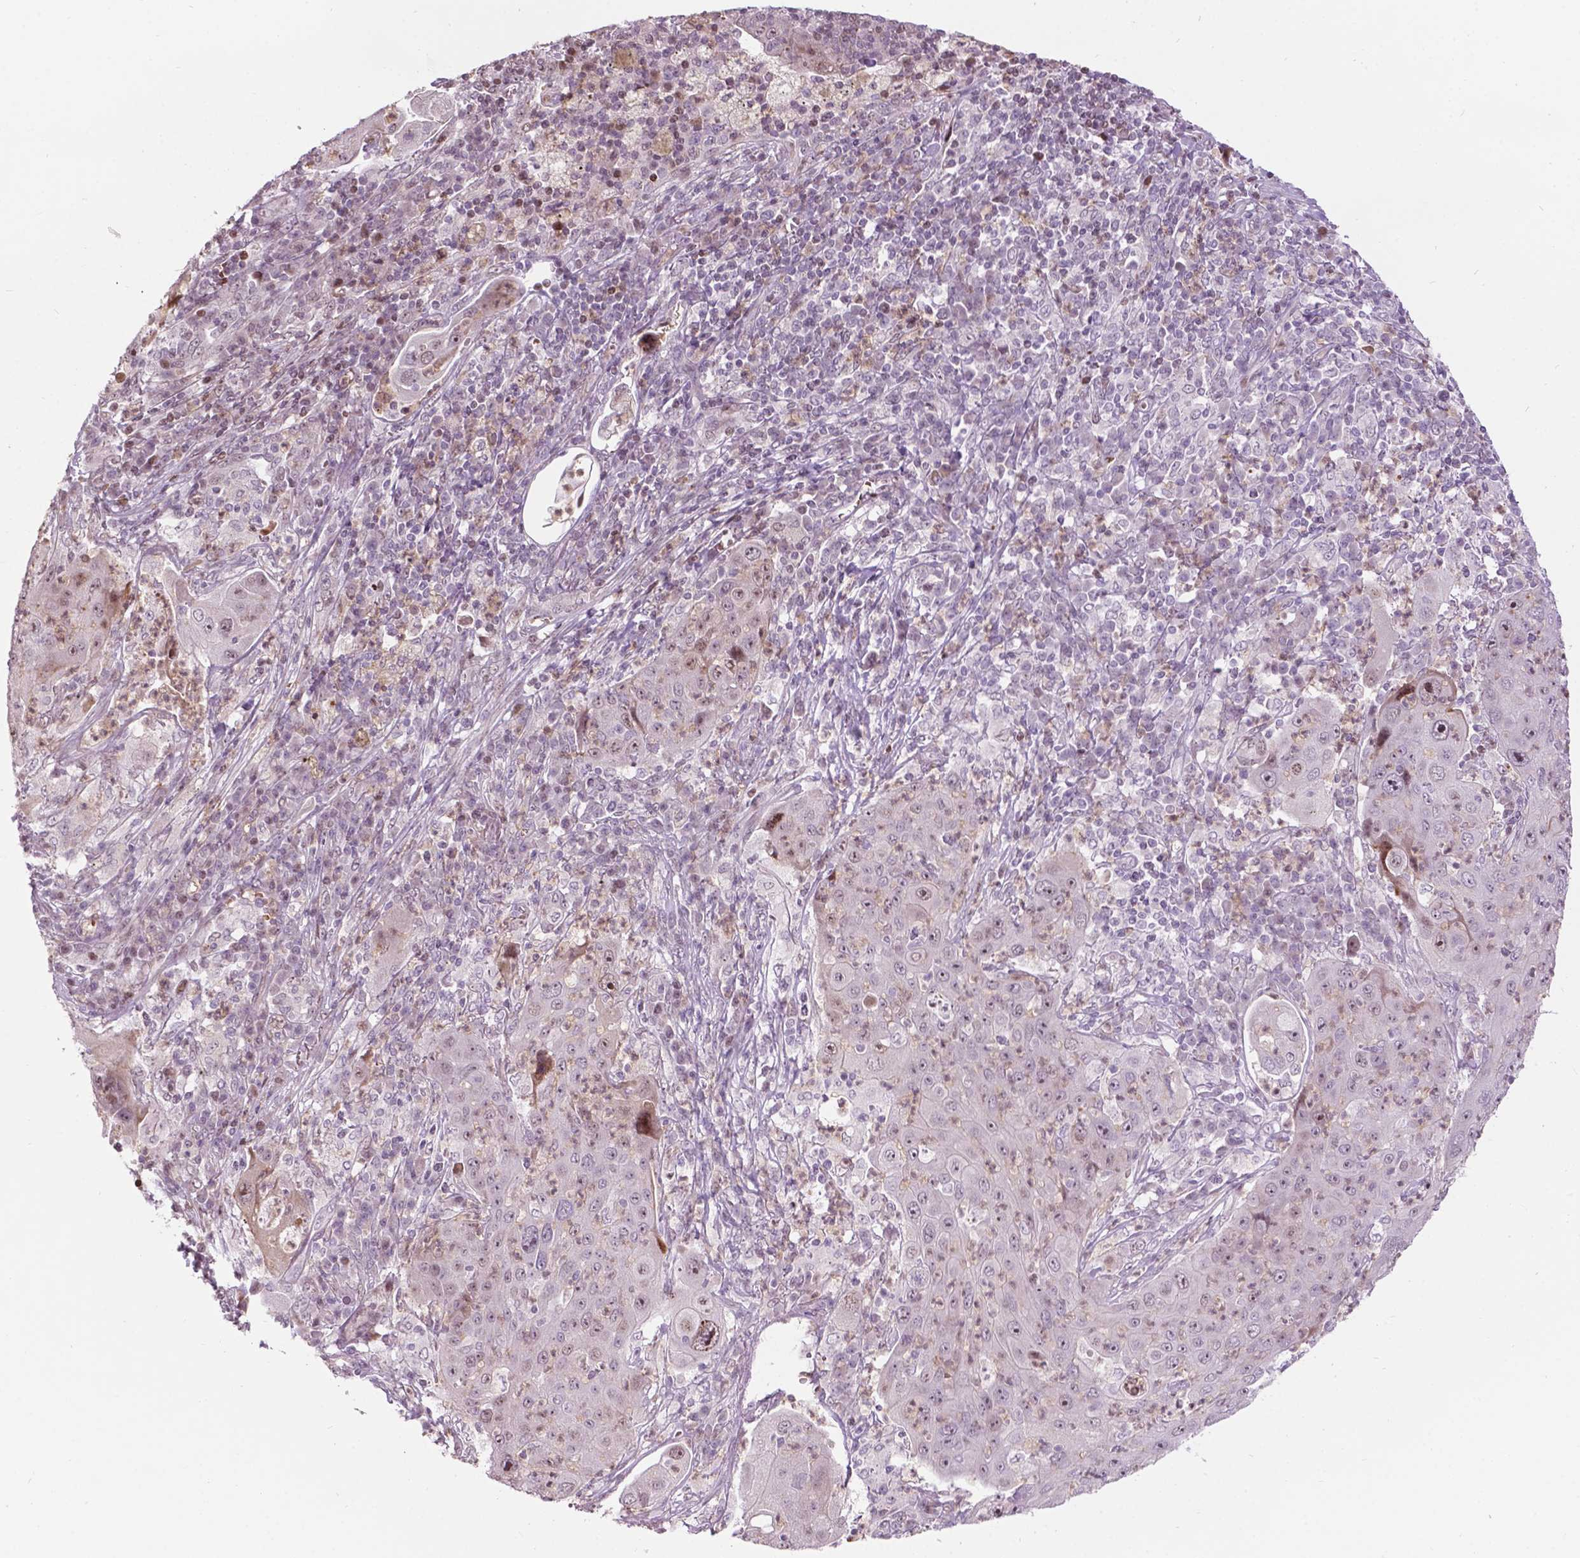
{"staining": {"intensity": "weak", "quantity": "25%-75%", "location": "nuclear"}, "tissue": "lung cancer", "cell_type": "Tumor cells", "image_type": "cancer", "snomed": [{"axis": "morphology", "description": "Squamous cell carcinoma, NOS"}, {"axis": "topography", "description": "Lung"}], "caption": "Protein staining displays weak nuclear expression in about 25%-75% of tumor cells in lung cancer. (brown staining indicates protein expression, while blue staining denotes nuclei).", "gene": "PTPN18", "patient": {"sex": "female", "age": 59}}